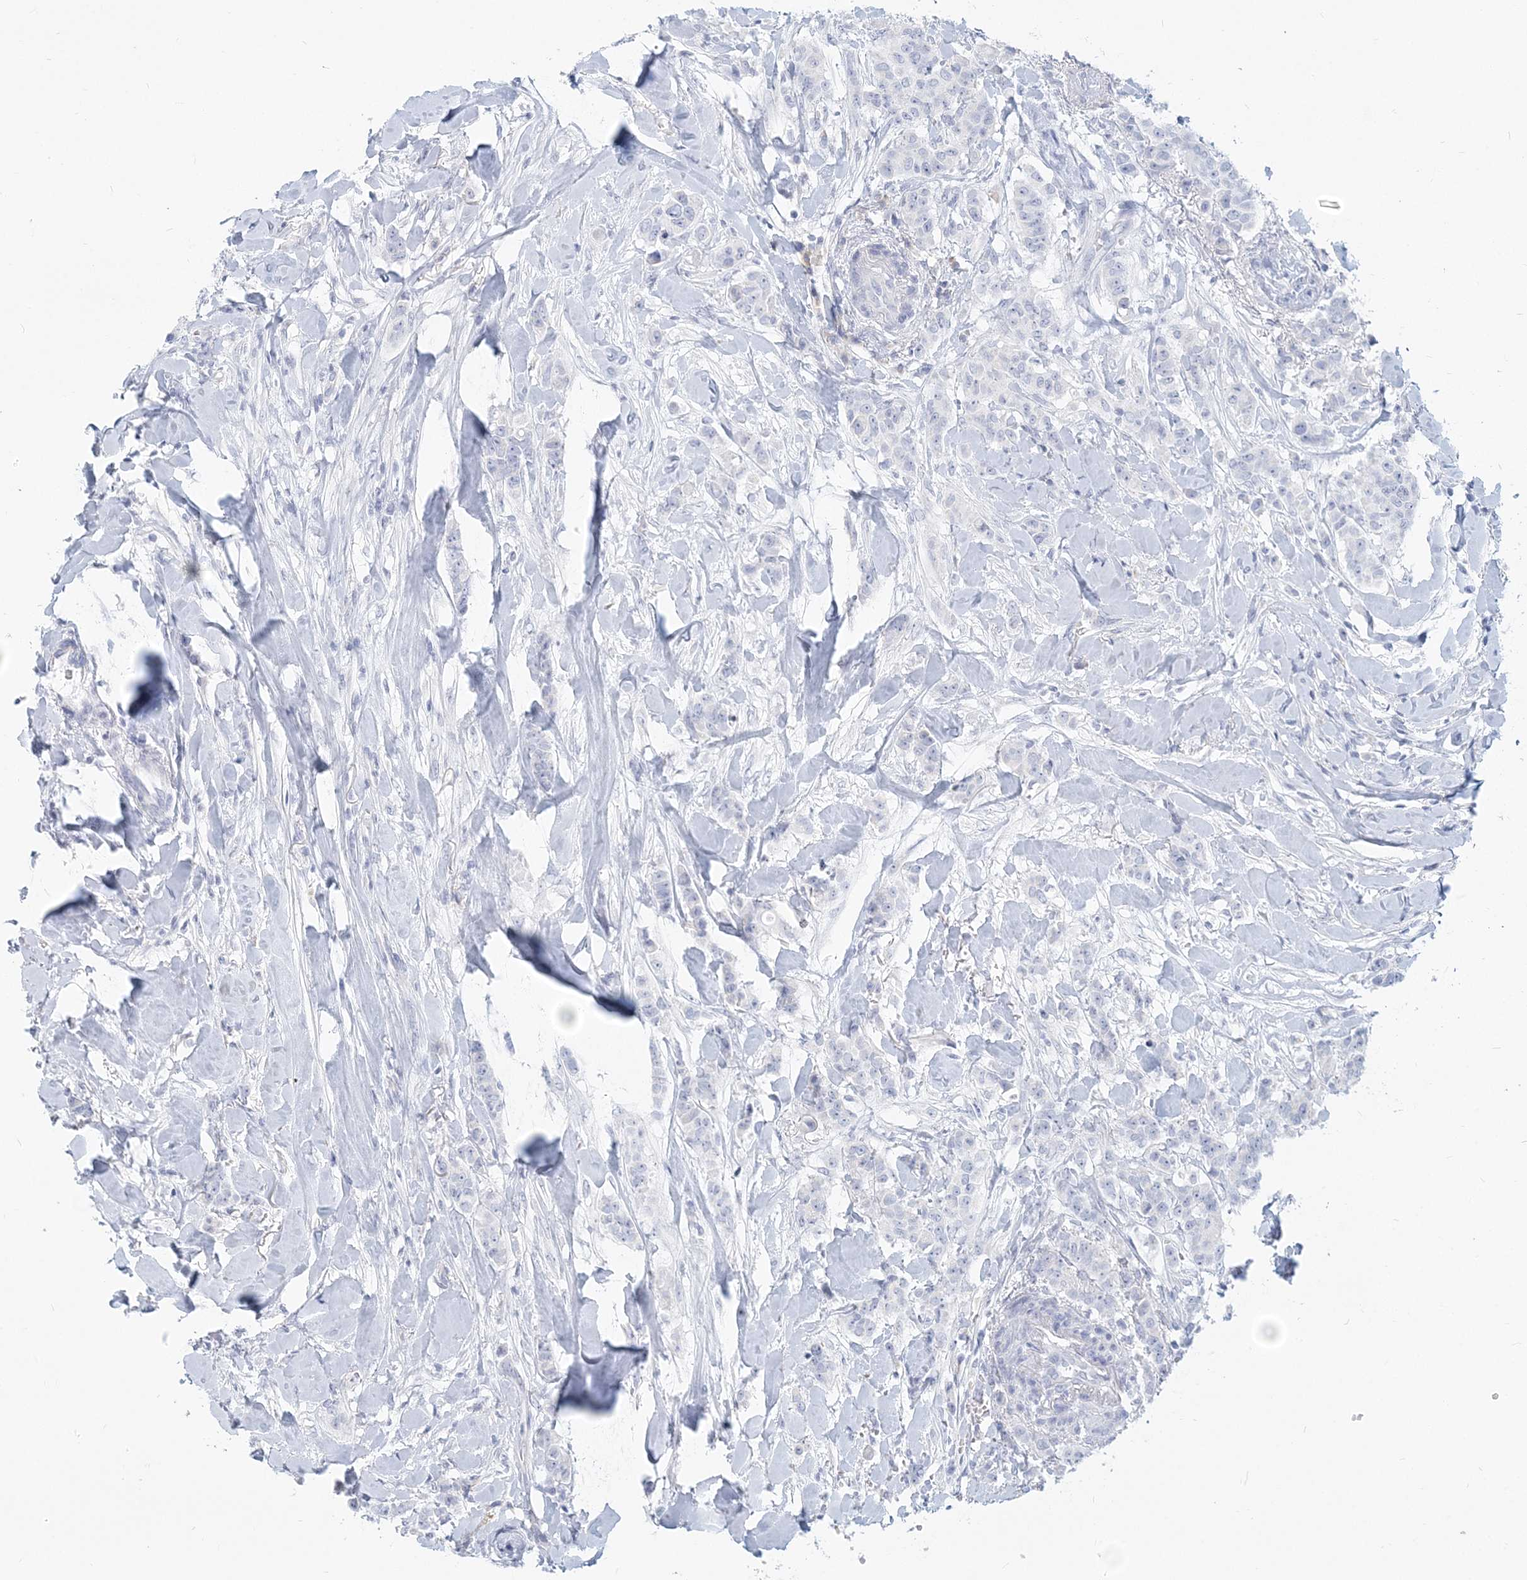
{"staining": {"intensity": "negative", "quantity": "none", "location": "none"}, "tissue": "breast cancer", "cell_type": "Tumor cells", "image_type": "cancer", "snomed": [{"axis": "morphology", "description": "Duct carcinoma"}, {"axis": "topography", "description": "Breast"}], "caption": "Immunohistochemistry (IHC) photomicrograph of neoplastic tissue: breast intraductal carcinoma stained with DAB (3,3'-diaminobenzidine) demonstrates no significant protein staining in tumor cells.", "gene": "CSN1S1", "patient": {"sex": "female", "age": 40}}